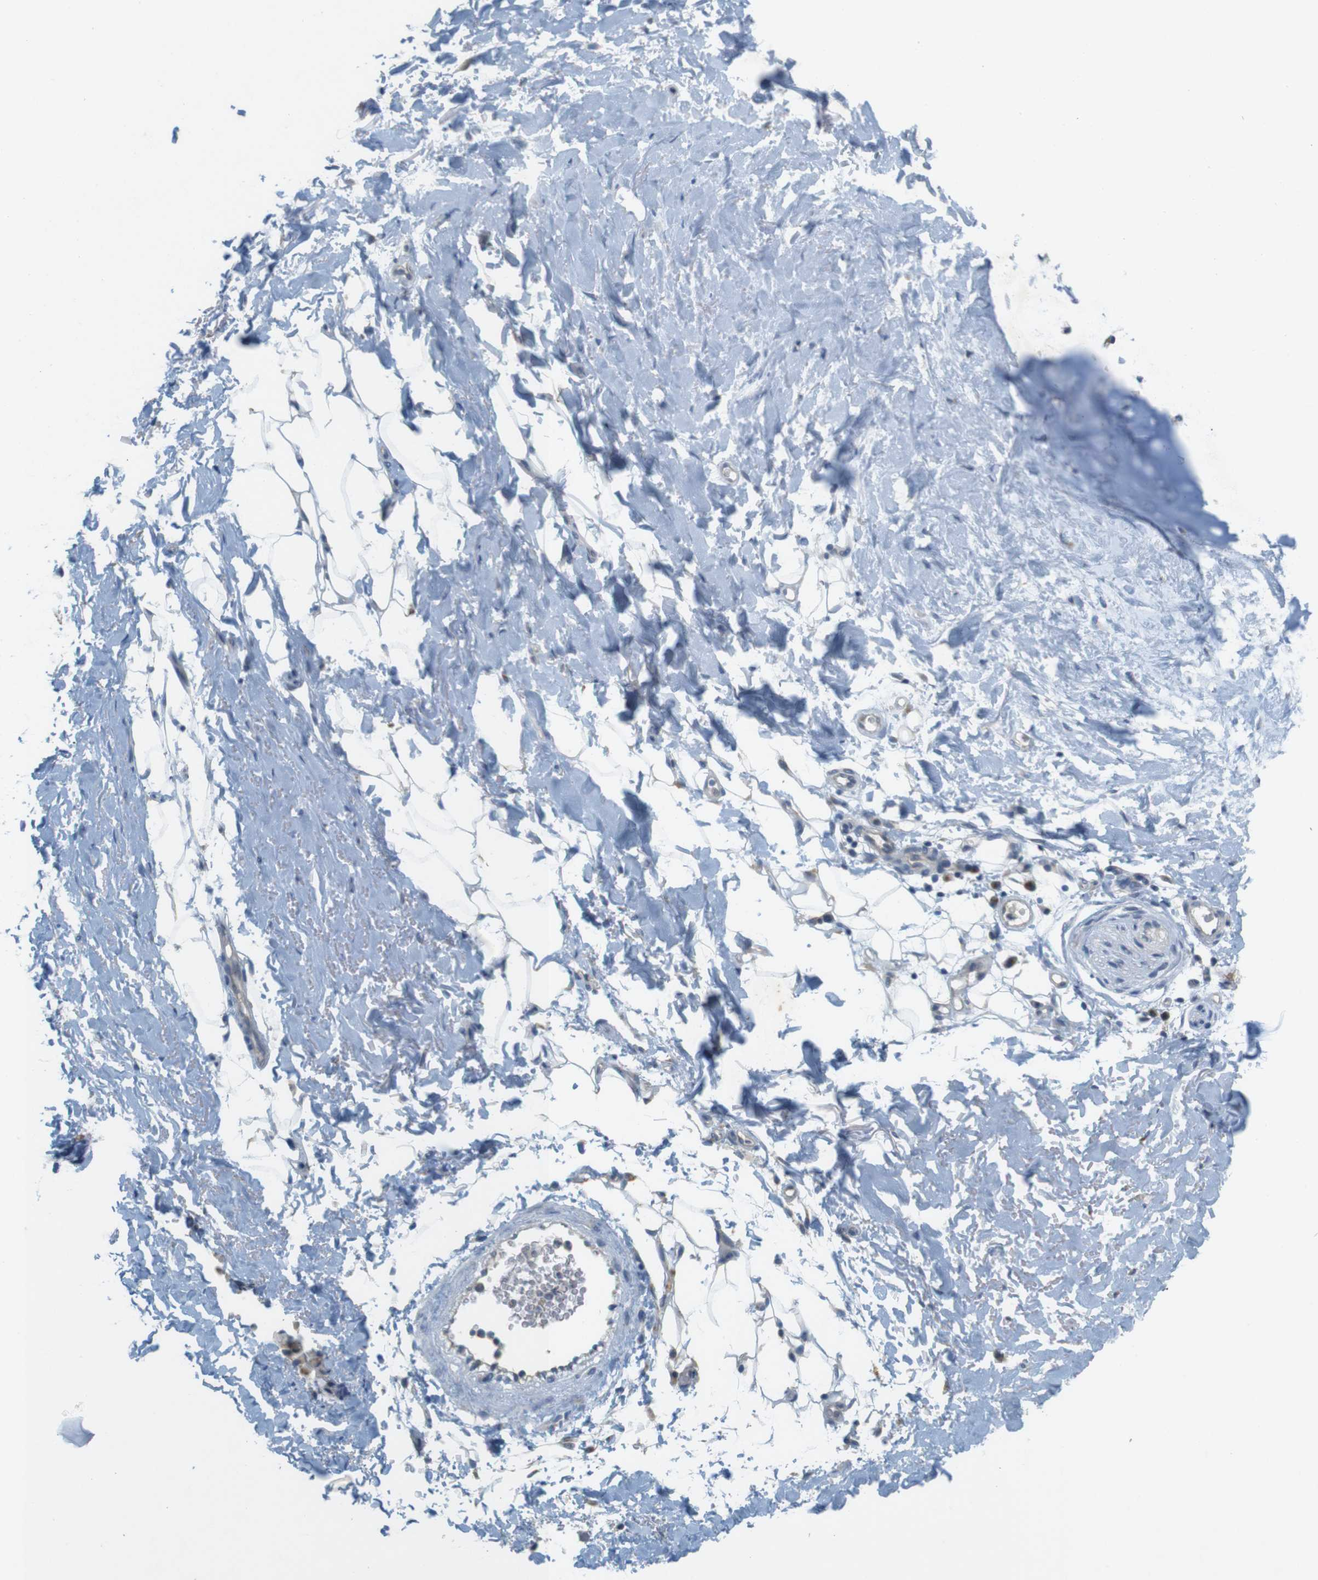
{"staining": {"intensity": "negative", "quantity": "none", "location": "none"}, "tissue": "adipose tissue", "cell_type": "Adipocytes", "image_type": "normal", "snomed": [{"axis": "morphology", "description": "Normal tissue, NOS"}, {"axis": "topography", "description": "Cartilage tissue"}, {"axis": "topography", "description": "Bronchus"}], "caption": "Immunohistochemistry micrograph of unremarkable adipose tissue: adipose tissue stained with DAB demonstrates no significant protein positivity in adipocytes. (DAB (3,3'-diaminobenzidine) IHC, high magnification).", "gene": "YIPF3", "patient": {"sex": "female", "age": 73}}